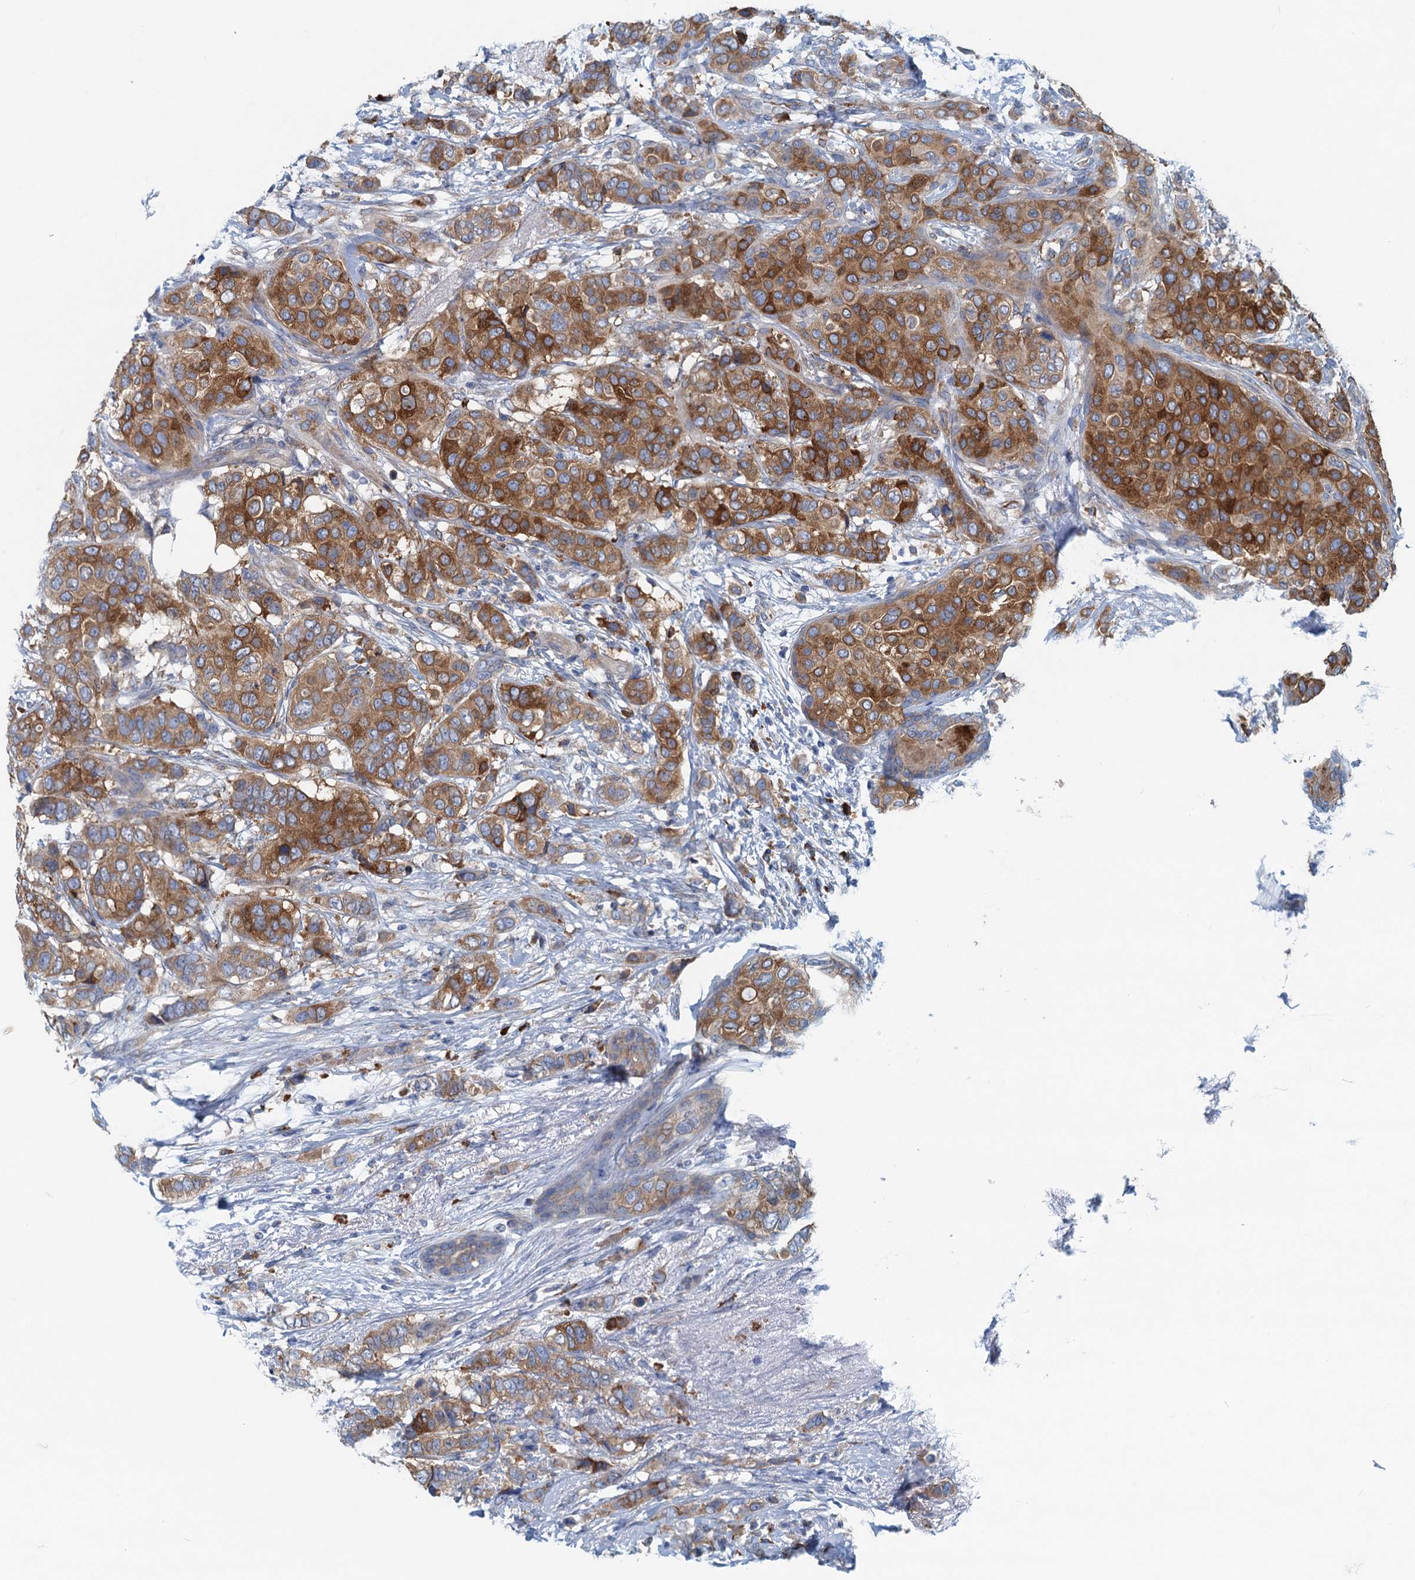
{"staining": {"intensity": "moderate", "quantity": ">75%", "location": "cytoplasmic/membranous"}, "tissue": "breast cancer", "cell_type": "Tumor cells", "image_type": "cancer", "snomed": [{"axis": "morphology", "description": "Lobular carcinoma"}, {"axis": "topography", "description": "Breast"}], "caption": "Breast lobular carcinoma stained with a protein marker reveals moderate staining in tumor cells.", "gene": "MYDGF", "patient": {"sex": "female", "age": 51}}